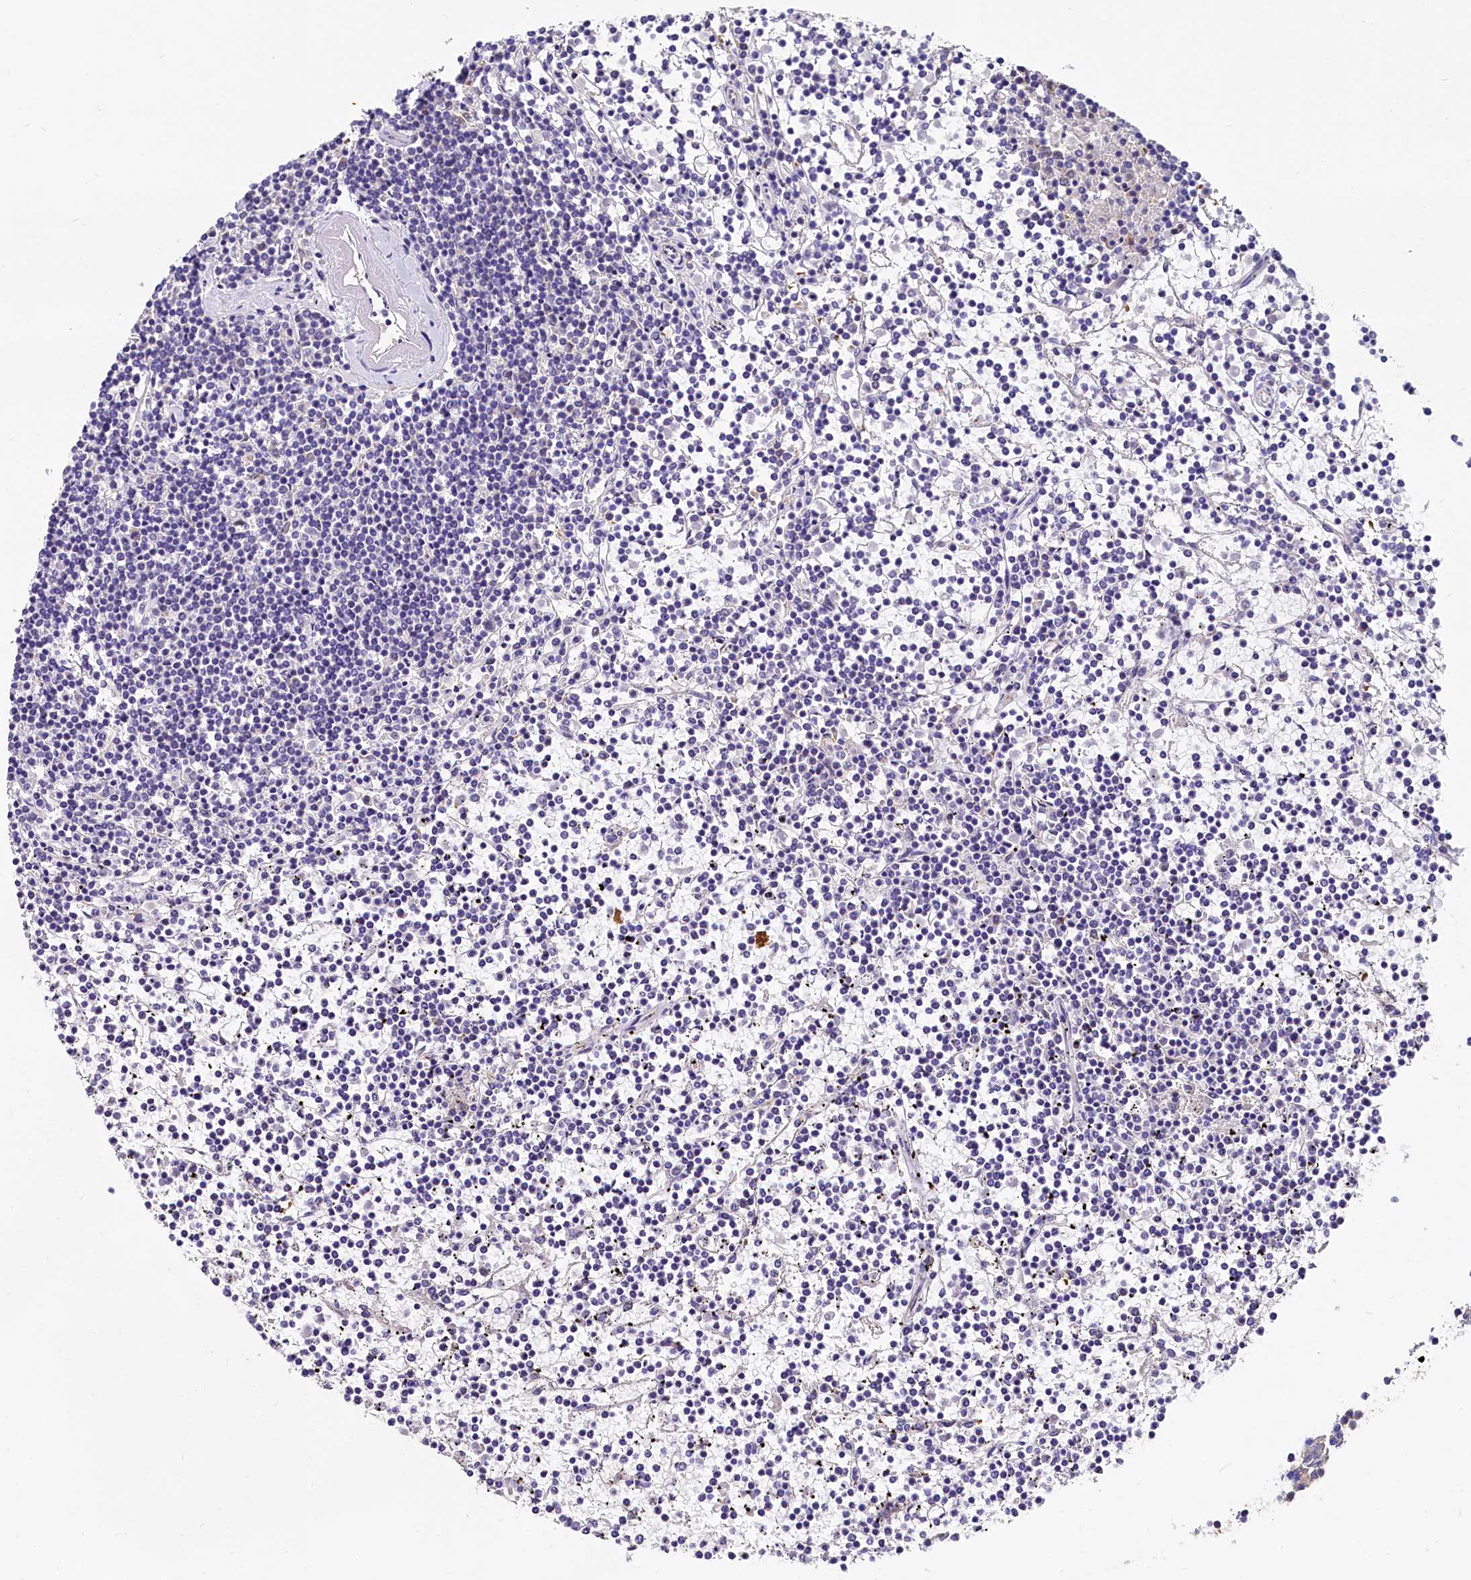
{"staining": {"intensity": "negative", "quantity": "none", "location": "none"}, "tissue": "lymphoma", "cell_type": "Tumor cells", "image_type": "cancer", "snomed": [{"axis": "morphology", "description": "Malignant lymphoma, non-Hodgkin's type, Low grade"}, {"axis": "topography", "description": "Spleen"}], "caption": "Tumor cells are negative for protein expression in human lymphoma. (Stains: DAB (3,3'-diaminobenzidine) immunohistochemistry with hematoxylin counter stain, Microscopy: brightfield microscopy at high magnification).", "gene": "QARS1", "patient": {"sex": "female", "age": 19}}